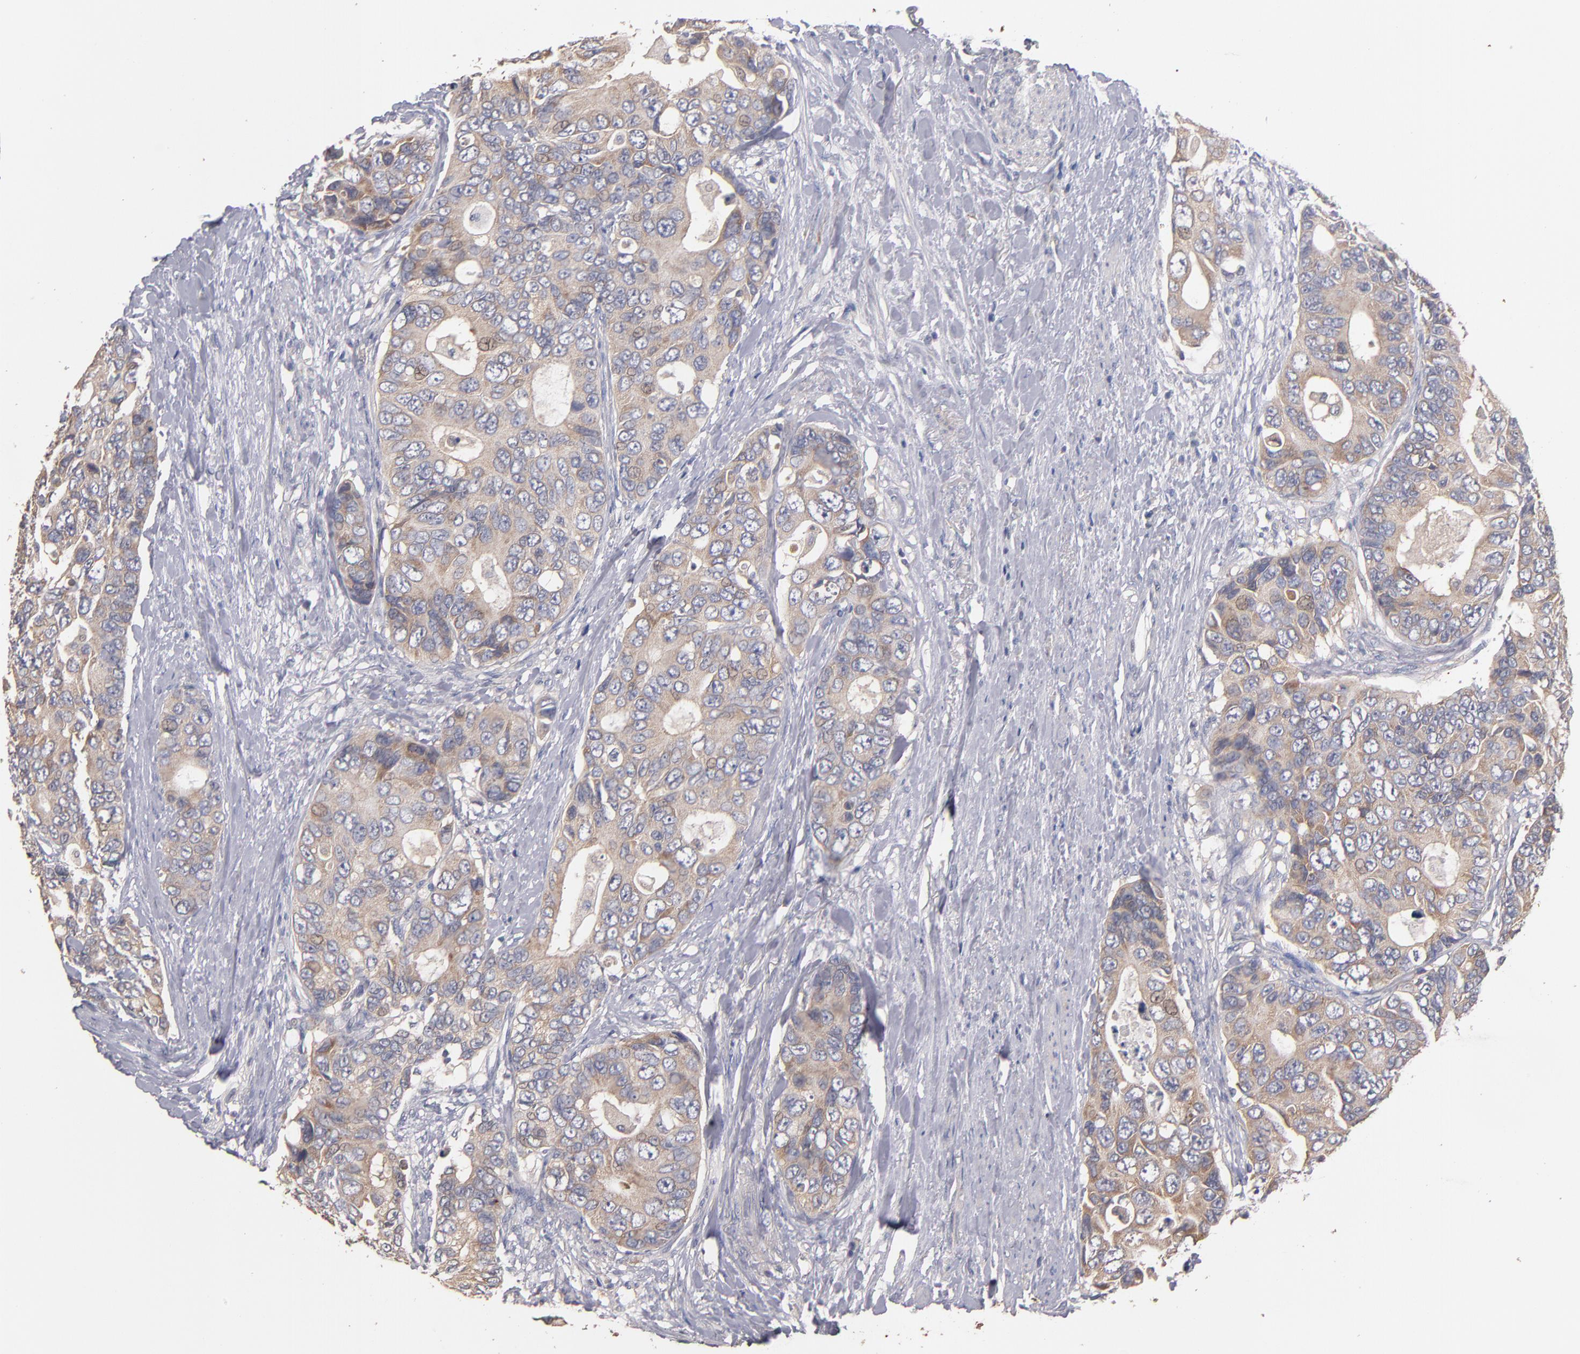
{"staining": {"intensity": "weak", "quantity": "25%-75%", "location": "cytoplasmic/membranous"}, "tissue": "colorectal cancer", "cell_type": "Tumor cells", "image_type": "cancer", "snomed": [{"axis": "morphology", "description": "Adenocarcinoma, NOS"}, {"axis": "topography", "description": "Rectum"}], "caption": "High-power microscopy captured an immunohistochemistry (IHC) image of colorectal adenocarcinoma, revealing weak cytoplasmic/membranous staining in approximately 25%-75% of tumor cells.", "gene": "DACT1", "patient": {"sex": "female", "age": 67}}